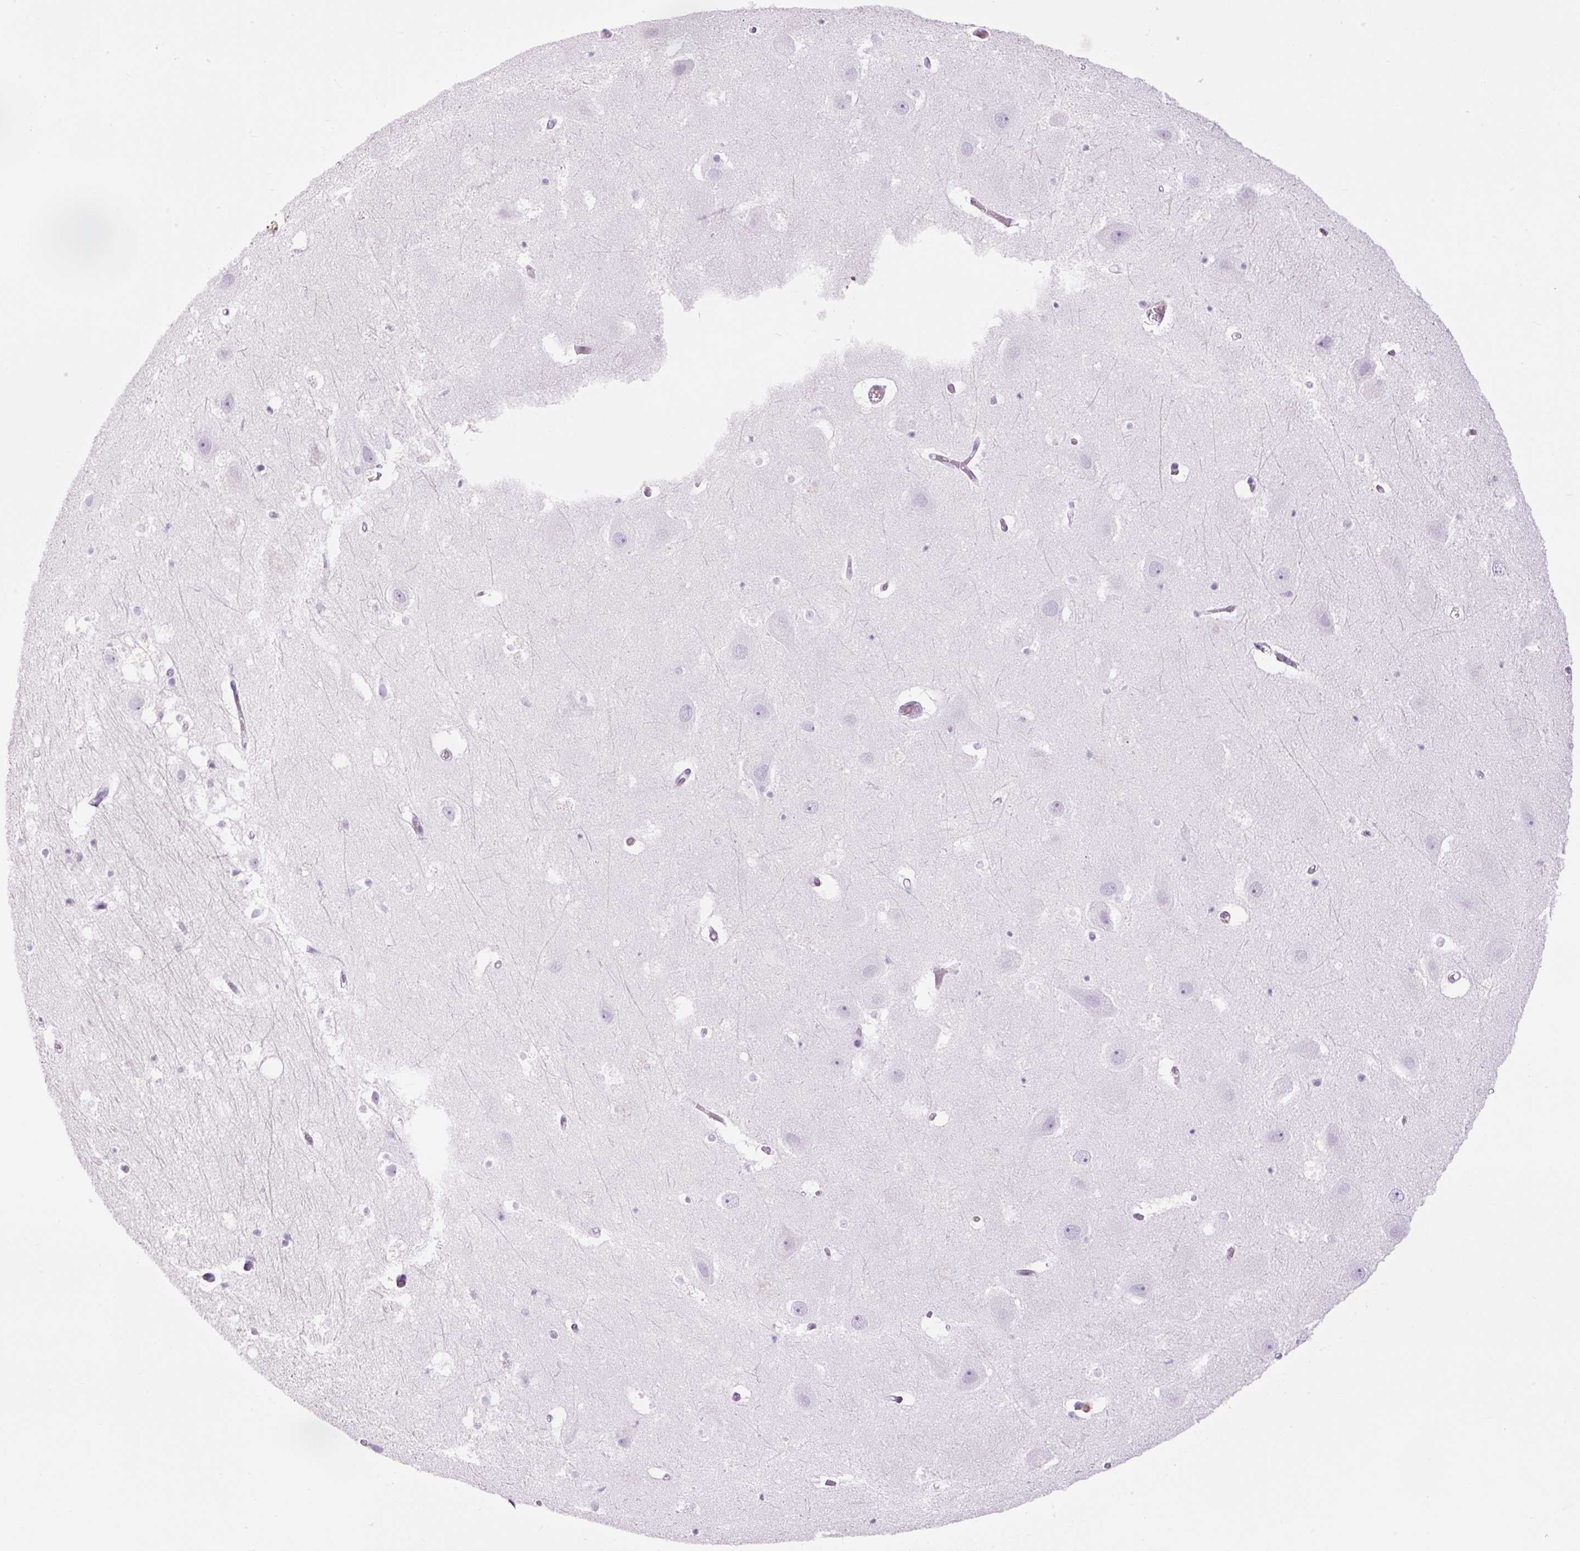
{"staining": {"intensity": "negative", "quantity": "none", "location": "none"}, "tissue": "hippocampus", "cell_type": "Glial cells", "image_type": "normal", "snomed": [{"axis": "morphology", "description": "Normal tissue, NOS"}, {"axis": "topography", "description": "Hippocampus"}], "caption": "A high-resolution photomicrograph shows immunohistochemistry (IHC) staining of benign hippocampus, which demonstrates no significant staining in glial cells. The staining was performed using DAB (3,3'-diaminobenzidine) to visualize the protein expression in brown, while the nuclei were stained in blue with hematoxylin (Magnification: 20x).", "gene": "LYZ", "patient": {"sex": "female", "age": 52}}